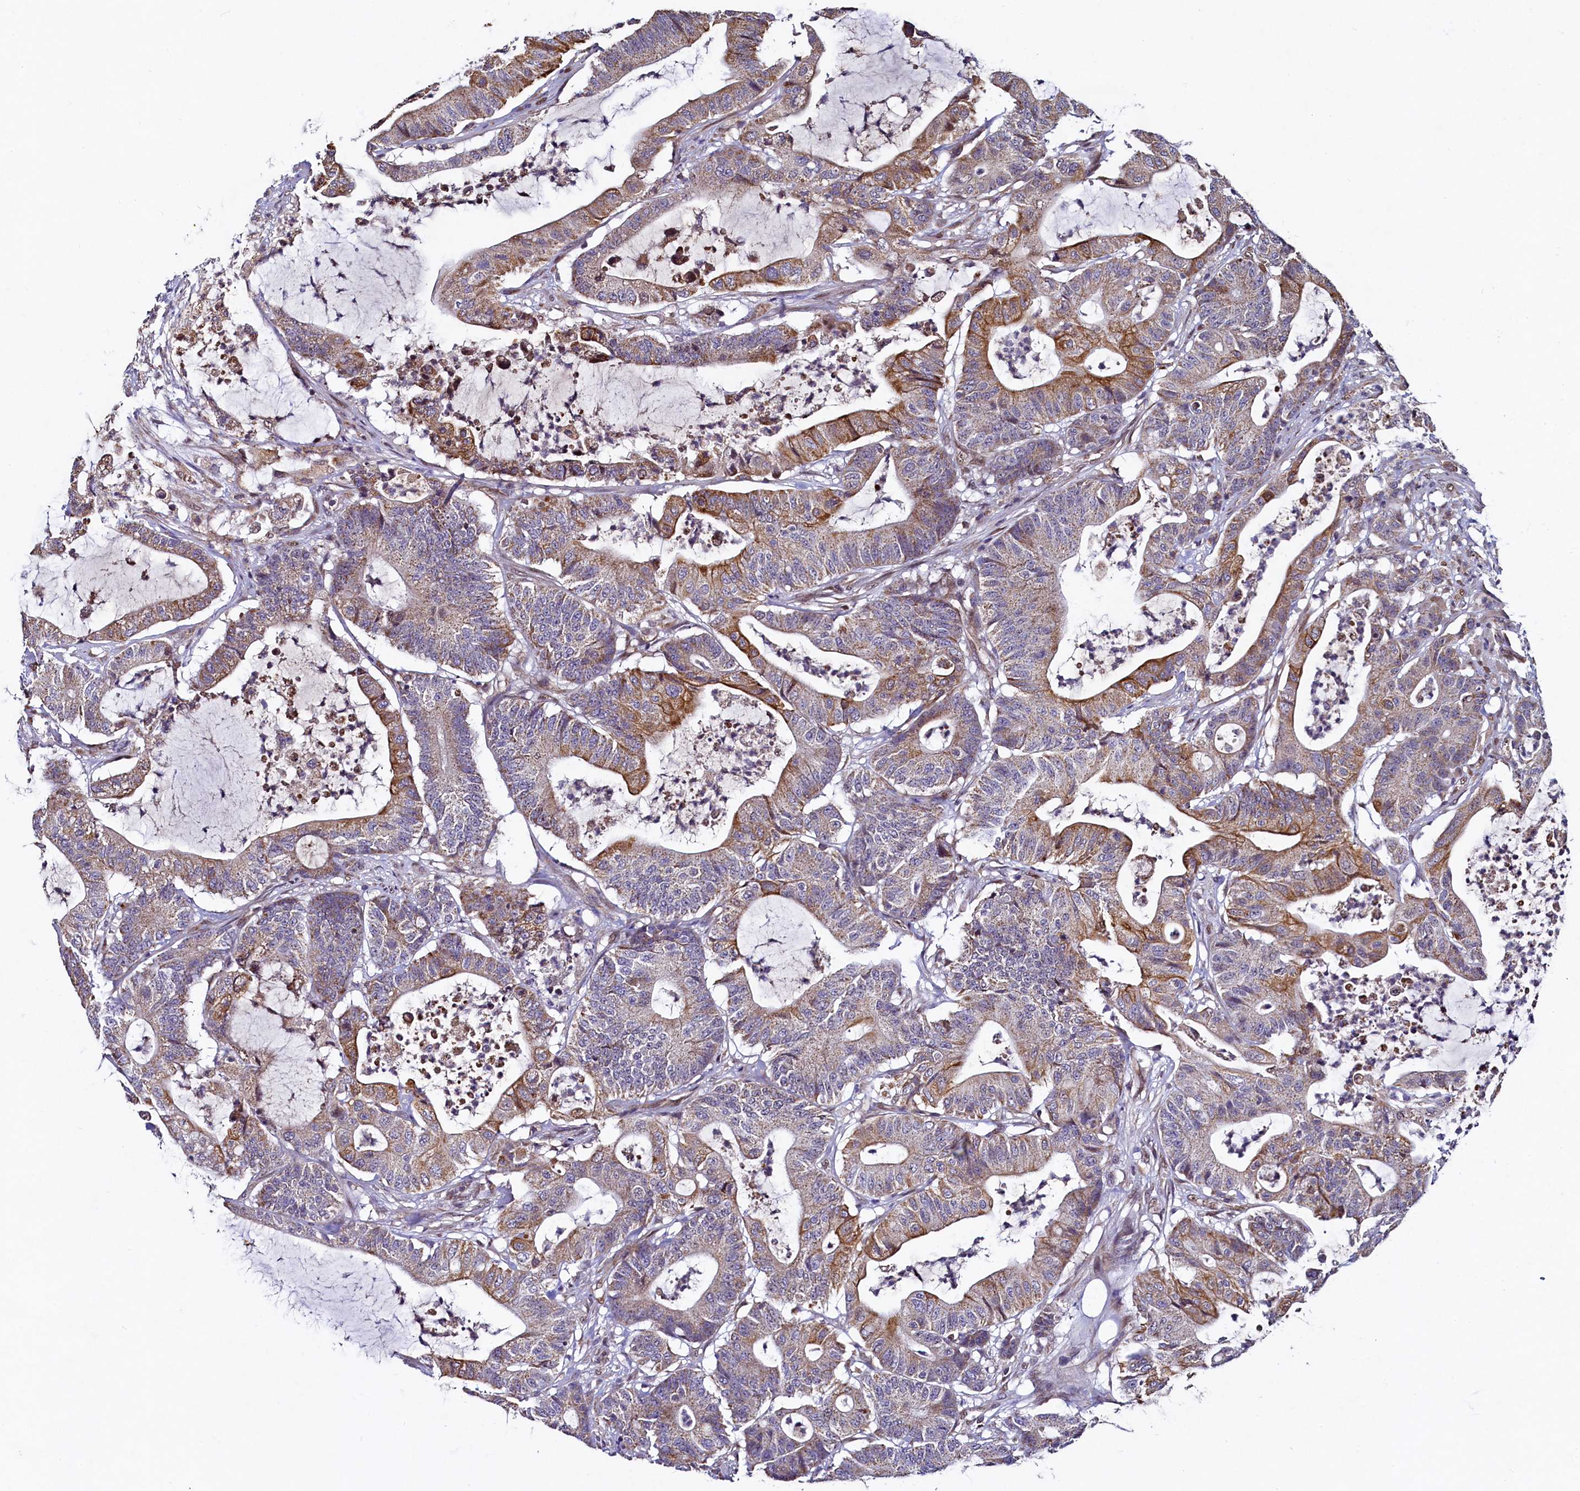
{"staining": {"intensity": "moderate", "quantity": "25%-75%", "location": "cytoplasmic/membranous"}, "tissue": "colorectal cancer", "cell_type": "Tumor cells", "image_type": "cancer", "snomed": [{"axis": "morphology", "description": "Adenocarcinoma, NOS"}, {"axis": "topography", "description": "Colon"}], "caption": "IHC image of colorectal cancer stained for a protein (brown), which reveals medium levels of moderate cytoplasmic/membranous expression in approximately 25%-75% of tumor cells.", "gene": "ZNF577", "patient": {"sex": "female", "age": 84}}